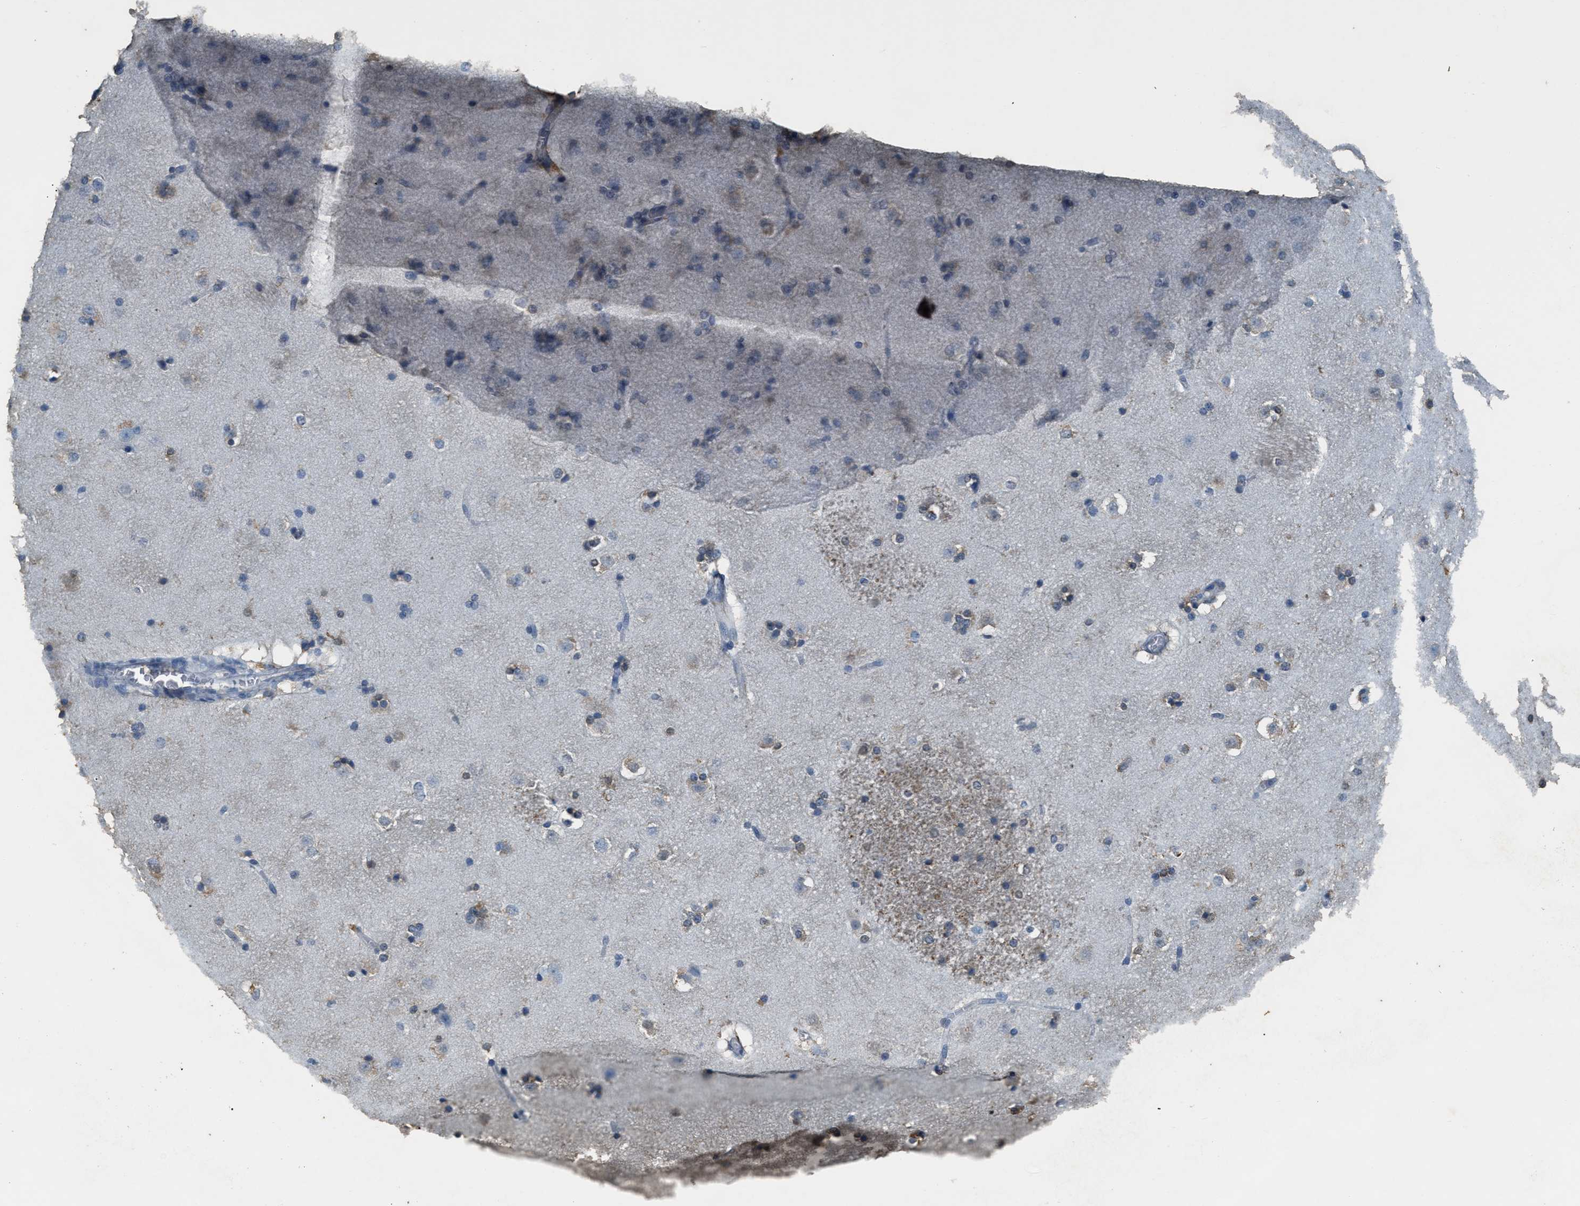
{"staining": {"intensity": "moderate", "quantity": "<25%", "location": "cytoplasmic/membranous"}, "tissue": "caudate", "cell_type": "Glial cells", "image_type": "normal", "snomed": [{"axis": "morphology", "description": "Normal tissue, NOS"}, {"axis": "topography", "description": "Lateral ventricle wall"}], "caption": "A high-resolution histopathology image shows IHC staining of normal caudate, which shows moderate cytoplasmic/membranous positivity in approximately <25% of glial cells.", "gene": "GCN1", "patient": {"sex": "female", "age": 19}}